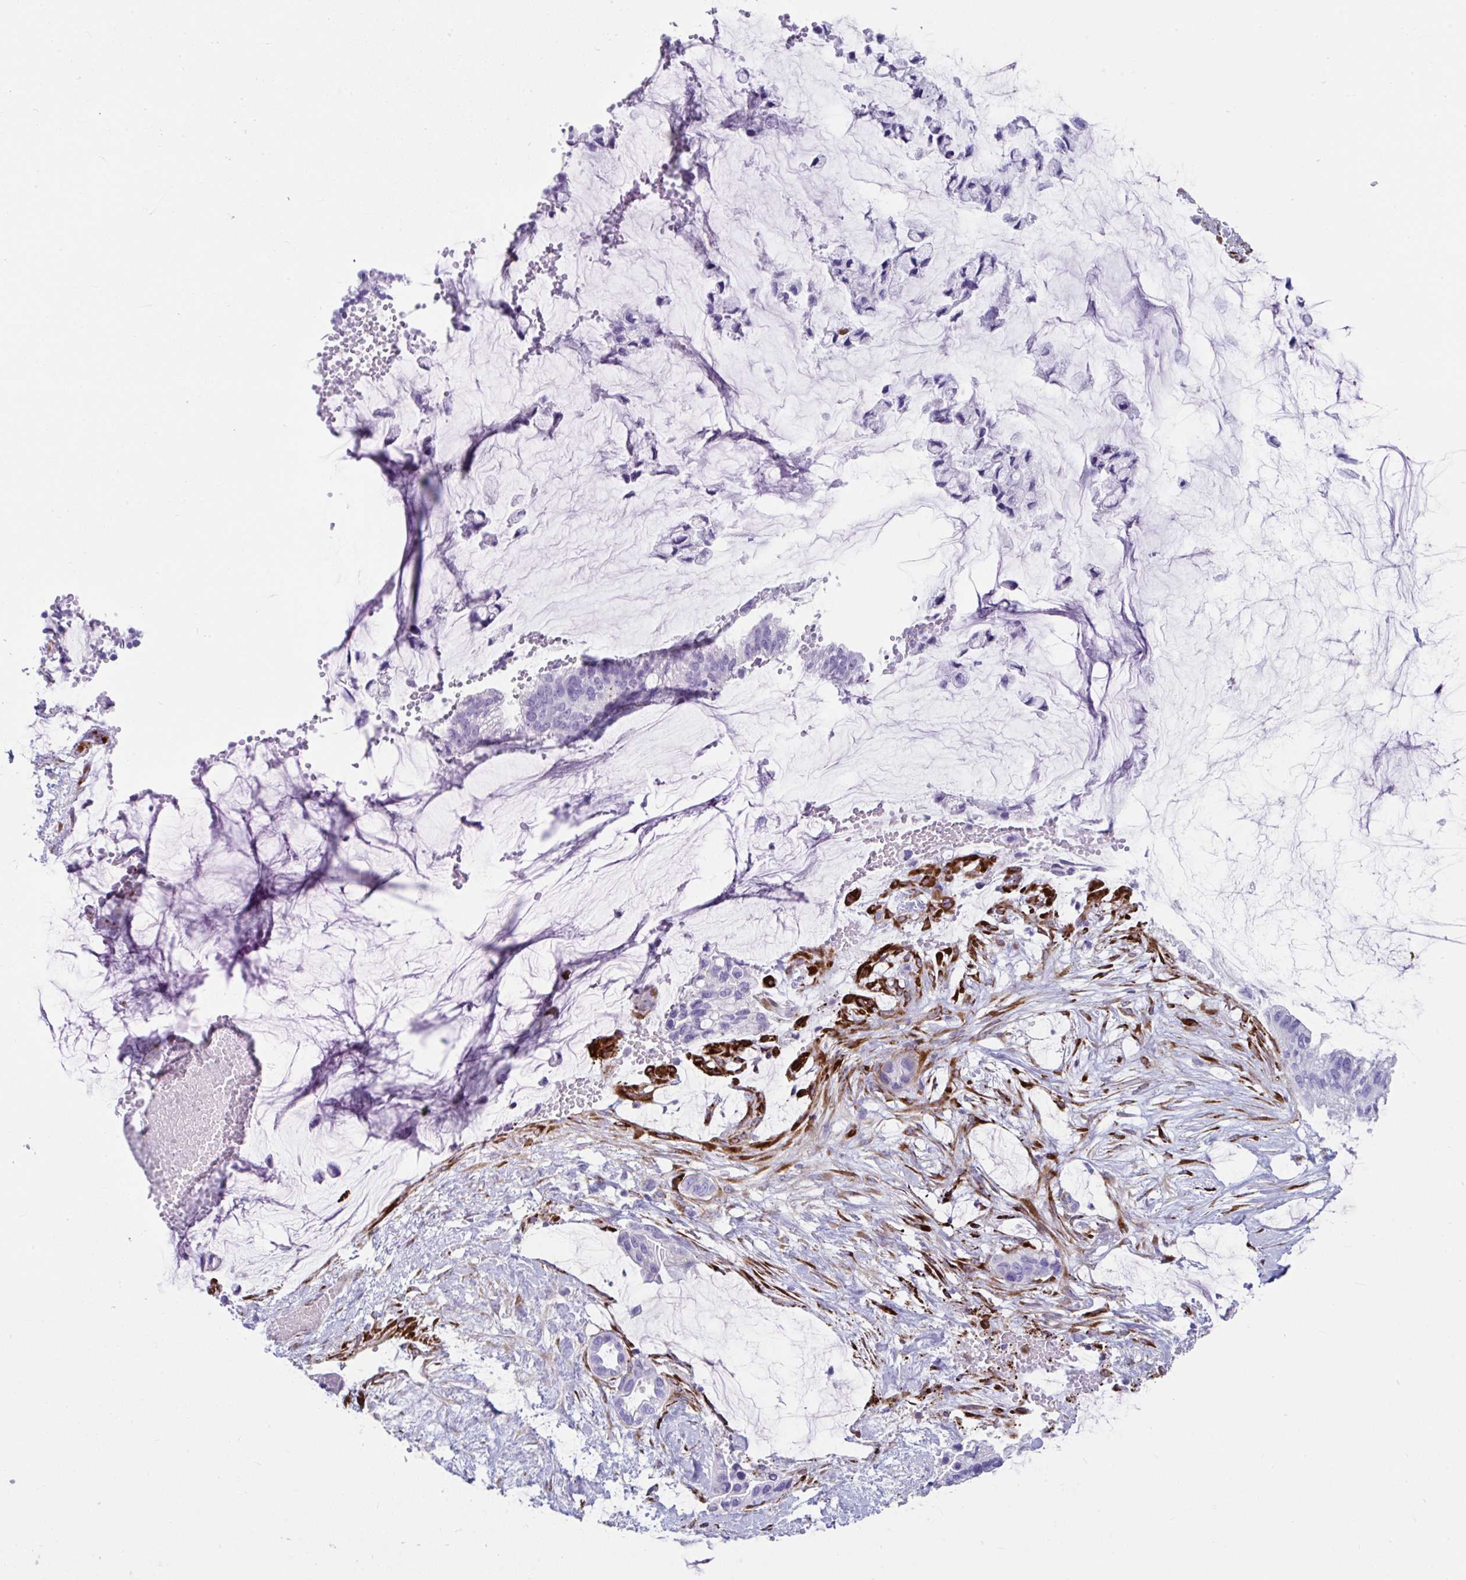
{"staining": {"intensity": "negative", "quantity": "none", "location": "none"}, "tissue": "ovarian cancer", "cell_type": "Tumor cells", "image_type": "cancer", "snomed": [{"axis": "morphology", "description": "Cystadenocarcinoma, mucinous, NOS"}, {"axis": "topography", "description": "Ovary"}], "caption": "High power microscopy photomicrograph of an IHC image of ovarian cancer (mucinous cystadenocarcinoma), revealing no significant positivity in tumor cells.", "gene": "GRXCR2", "patient": {"sex": "female", "age": 39}}